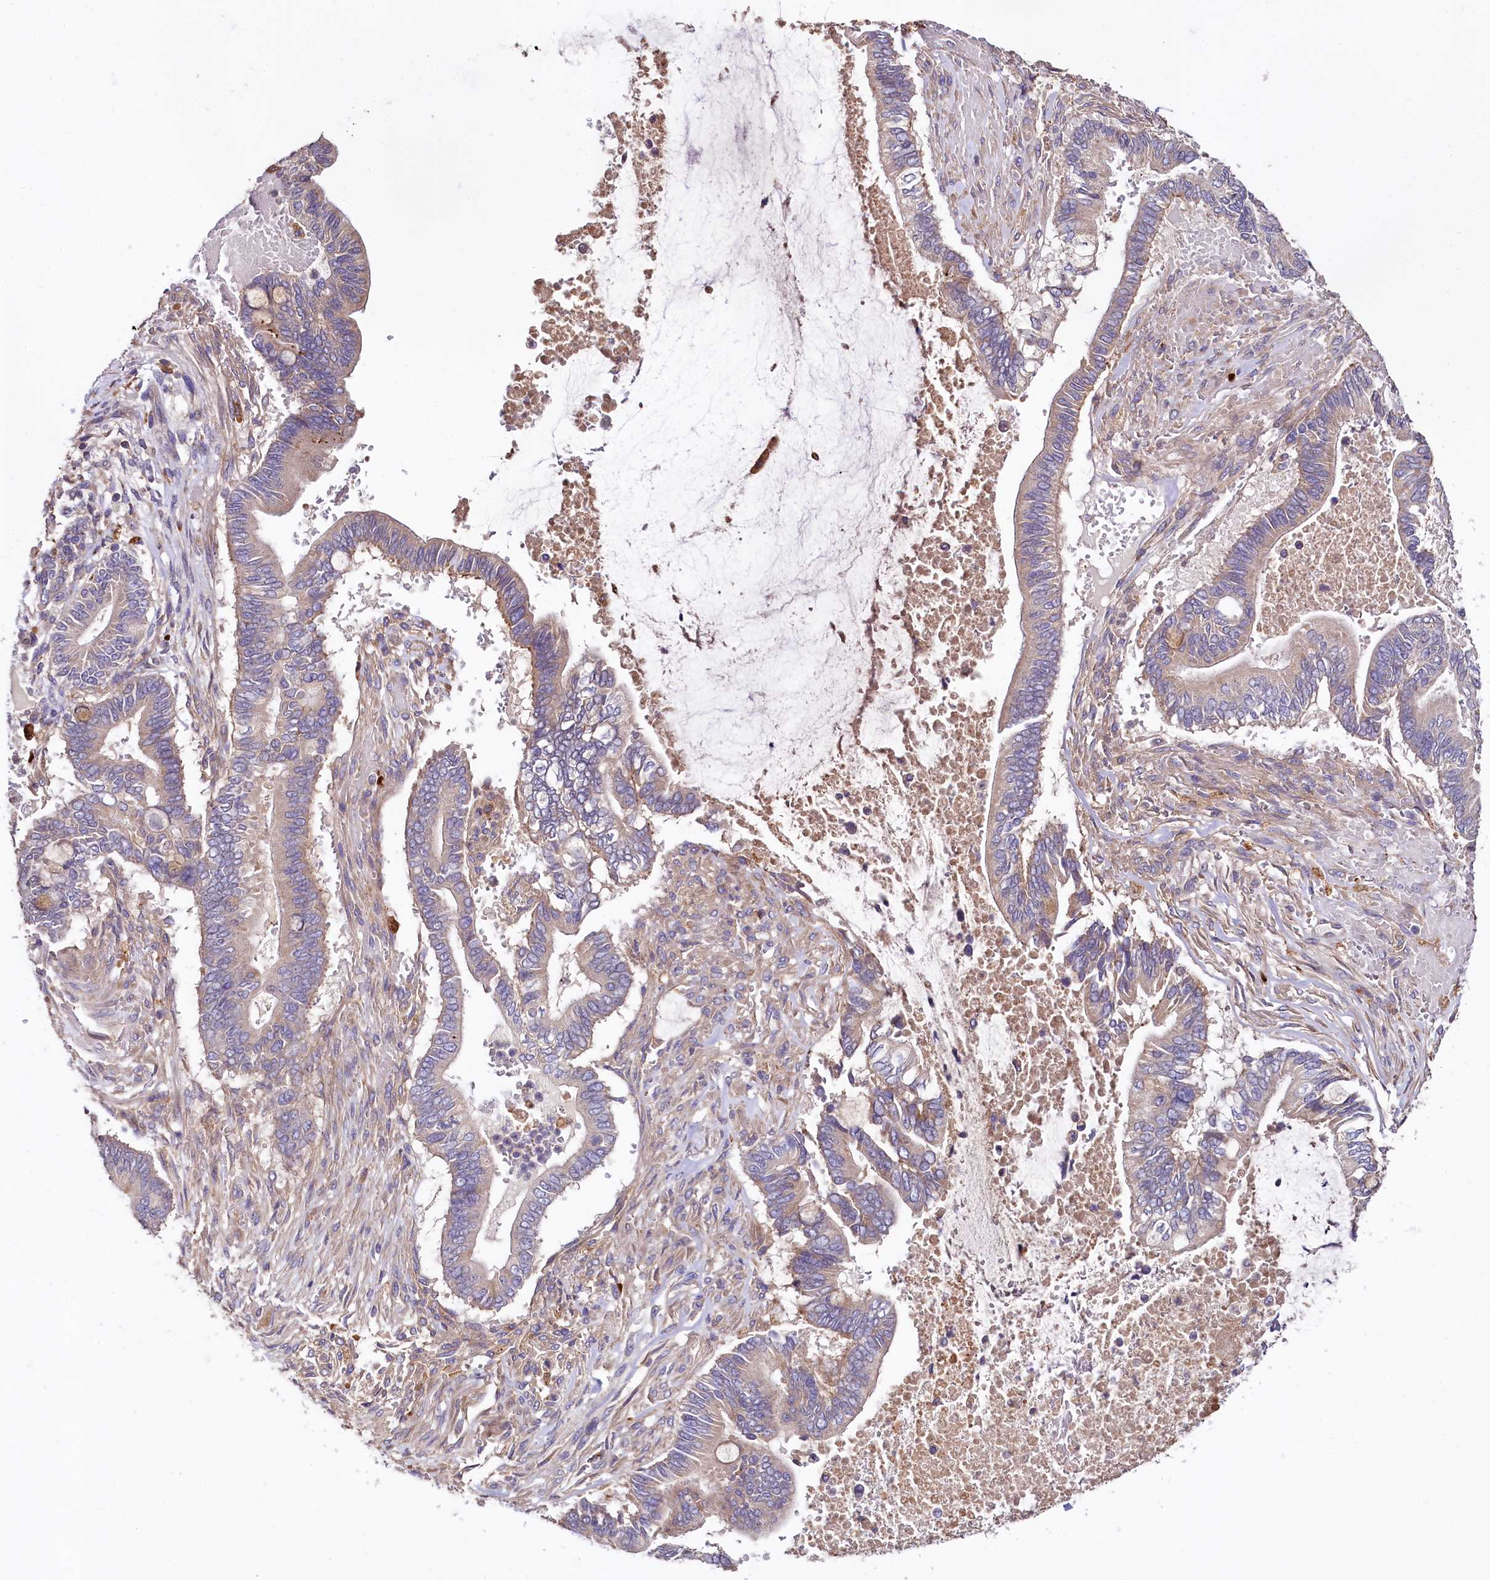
{"staining": {"intensity": "weak", "quantity": "<25%", "location": "cytoplasmic/membranous"}, "tissue": "pancreatic cancer", "cell_type": "Tumor cells", "image_type": "cancer", "snomed": [{"axis": "morphology", "description": "Adenocarcinoma, NOS"}, {"axis": "topography", "description": "Pancreas"}], "caption": "The image demonstrates no significant positivity in tumor cells of pancreatic cancer.", "gene": "SPRYD3", "patient": {"sex": "male", "age": 68}}